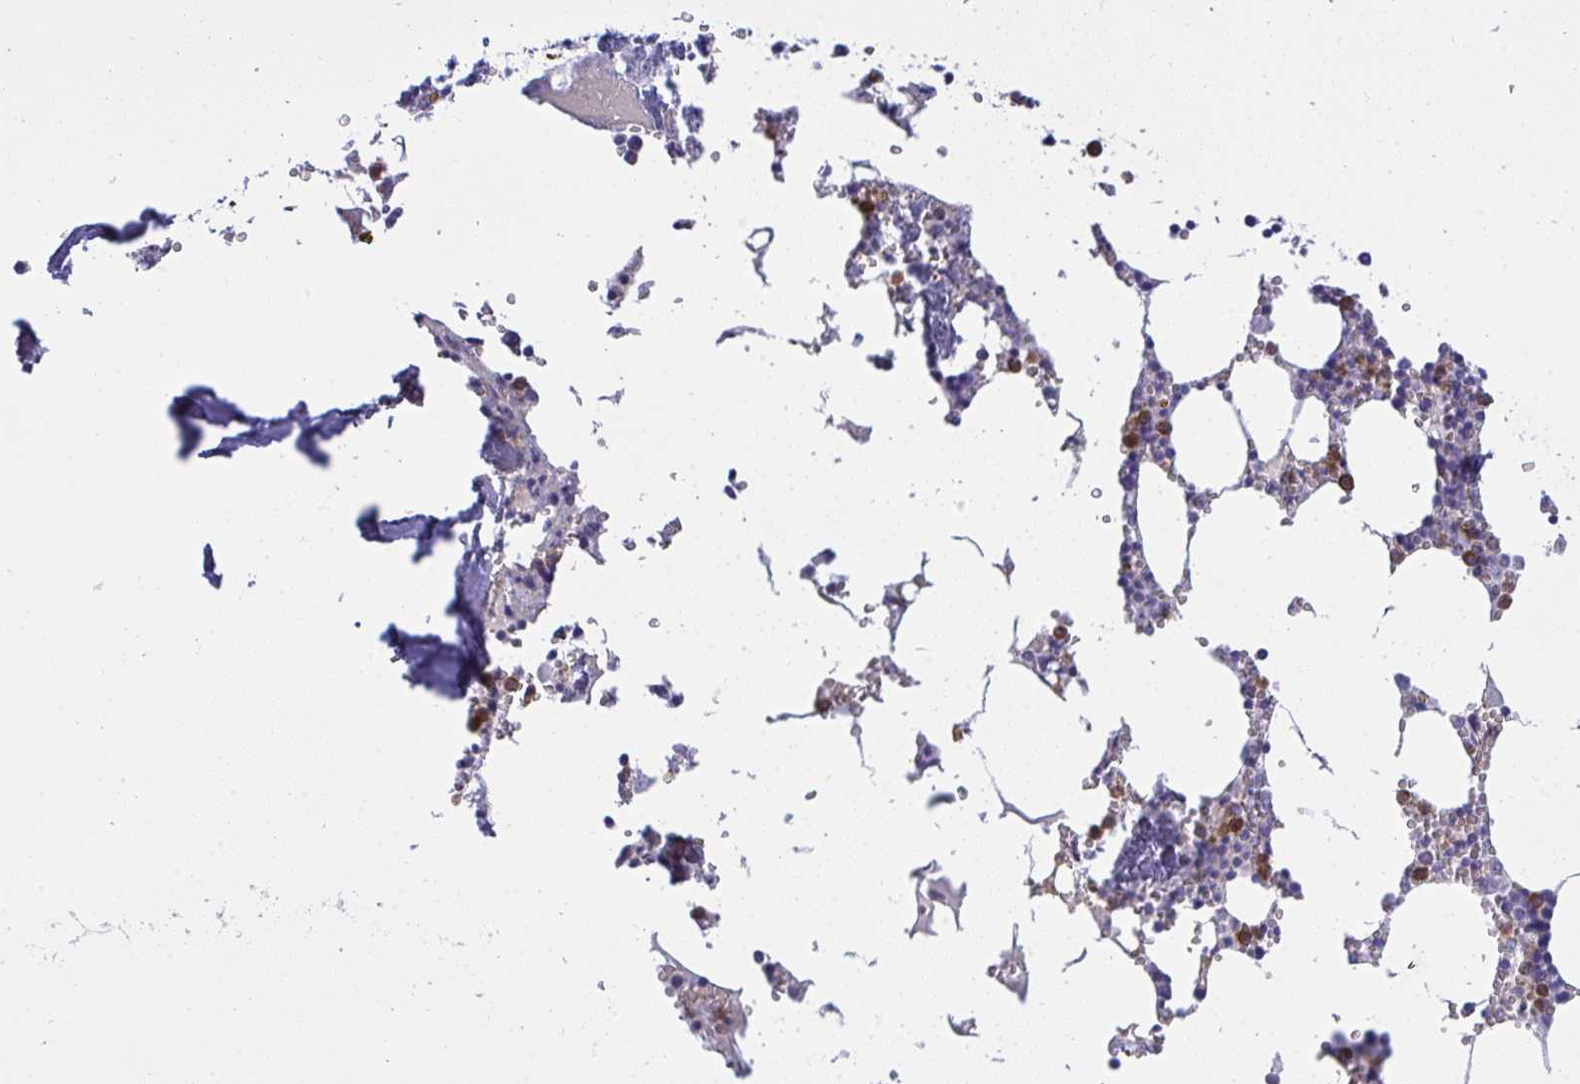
{"staining": {"intensity": "moderate", "quantity": "25%-75%", "location": "cytoplasmic/membranous,nuclear"}, "tissue": "bone marrow", "cell_type": "Hematopoietic cells", "image_type": "normal", "snomed": [{"axis": "morphology", "description": "Normal tissue, NOS"}, {"axis": "topography", "description": "Bone marrow"}], "caption": "Protein analysis of benign bone marrow displays moderate cytoplasmic/membranous,nuclear expression in about 25%-75% of hematopoietic cells.", "gene": "ZNF554", "patient": {"sex": "male", "age": 54}}